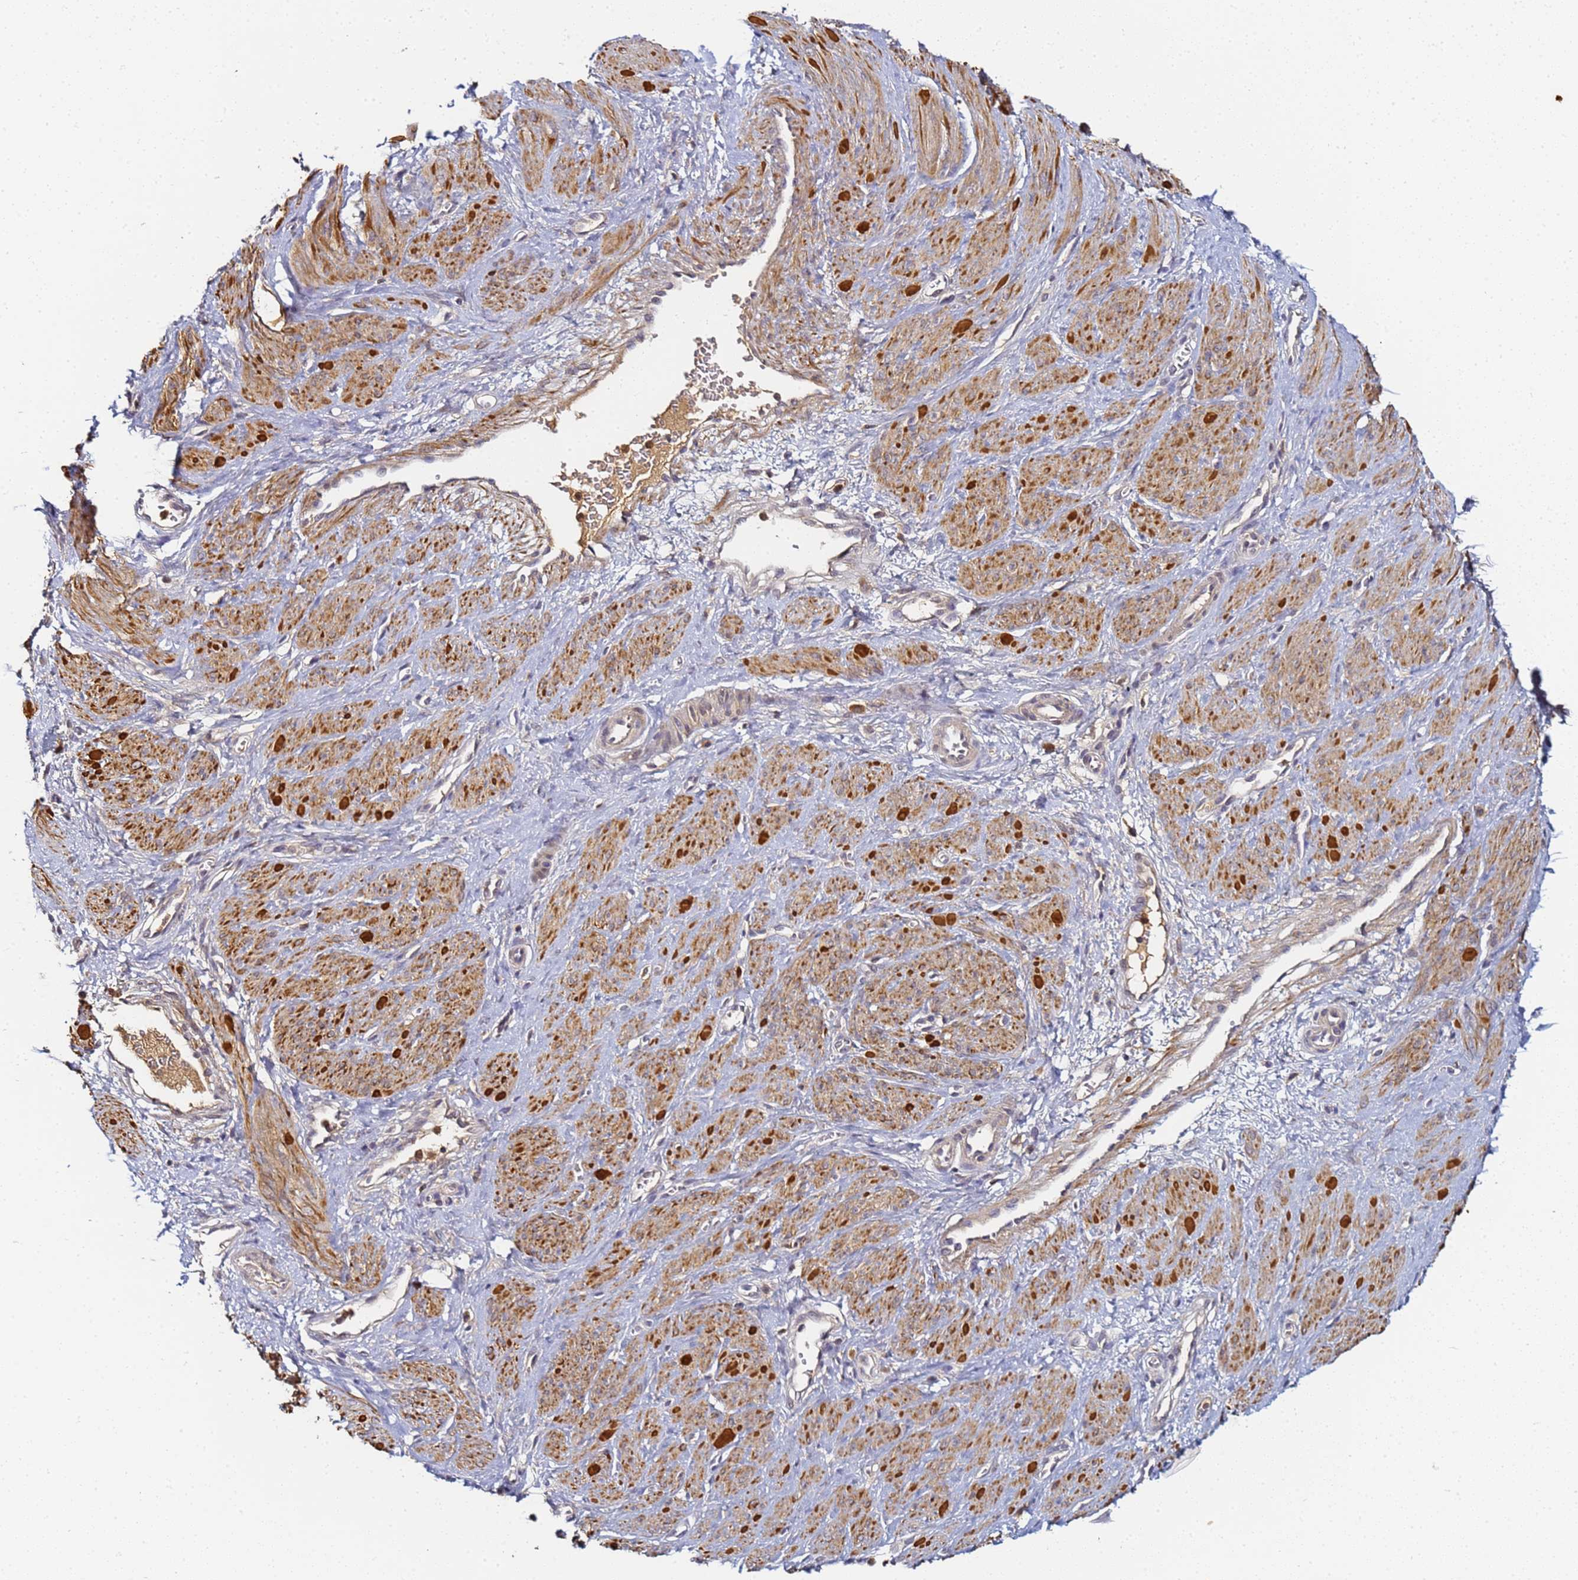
{"staining": {"intensity": "moderate", "quantity": "25%-75%", "location": "cytoplasmic/membranous"}, "tissue": "smooth muscle", "cell_type": "Smooth muscle cells", "image_type": "normal", "snomed": [{"axis": "morphology", "description": "Normal tissue, NOS"}, {"axis": "topography", "description": "Smooth muscle"}, {"axis": "topography", "description": "Uterus"}], "caption": "Brown immunohistochemical staining in normal human smooth muscle displays moderate cytoplasmic/membranous positivity in about 25%-75% of smooth muscle cells.", "gene": "LRRC69", "patient": {"sex": "female", "age": 39}}